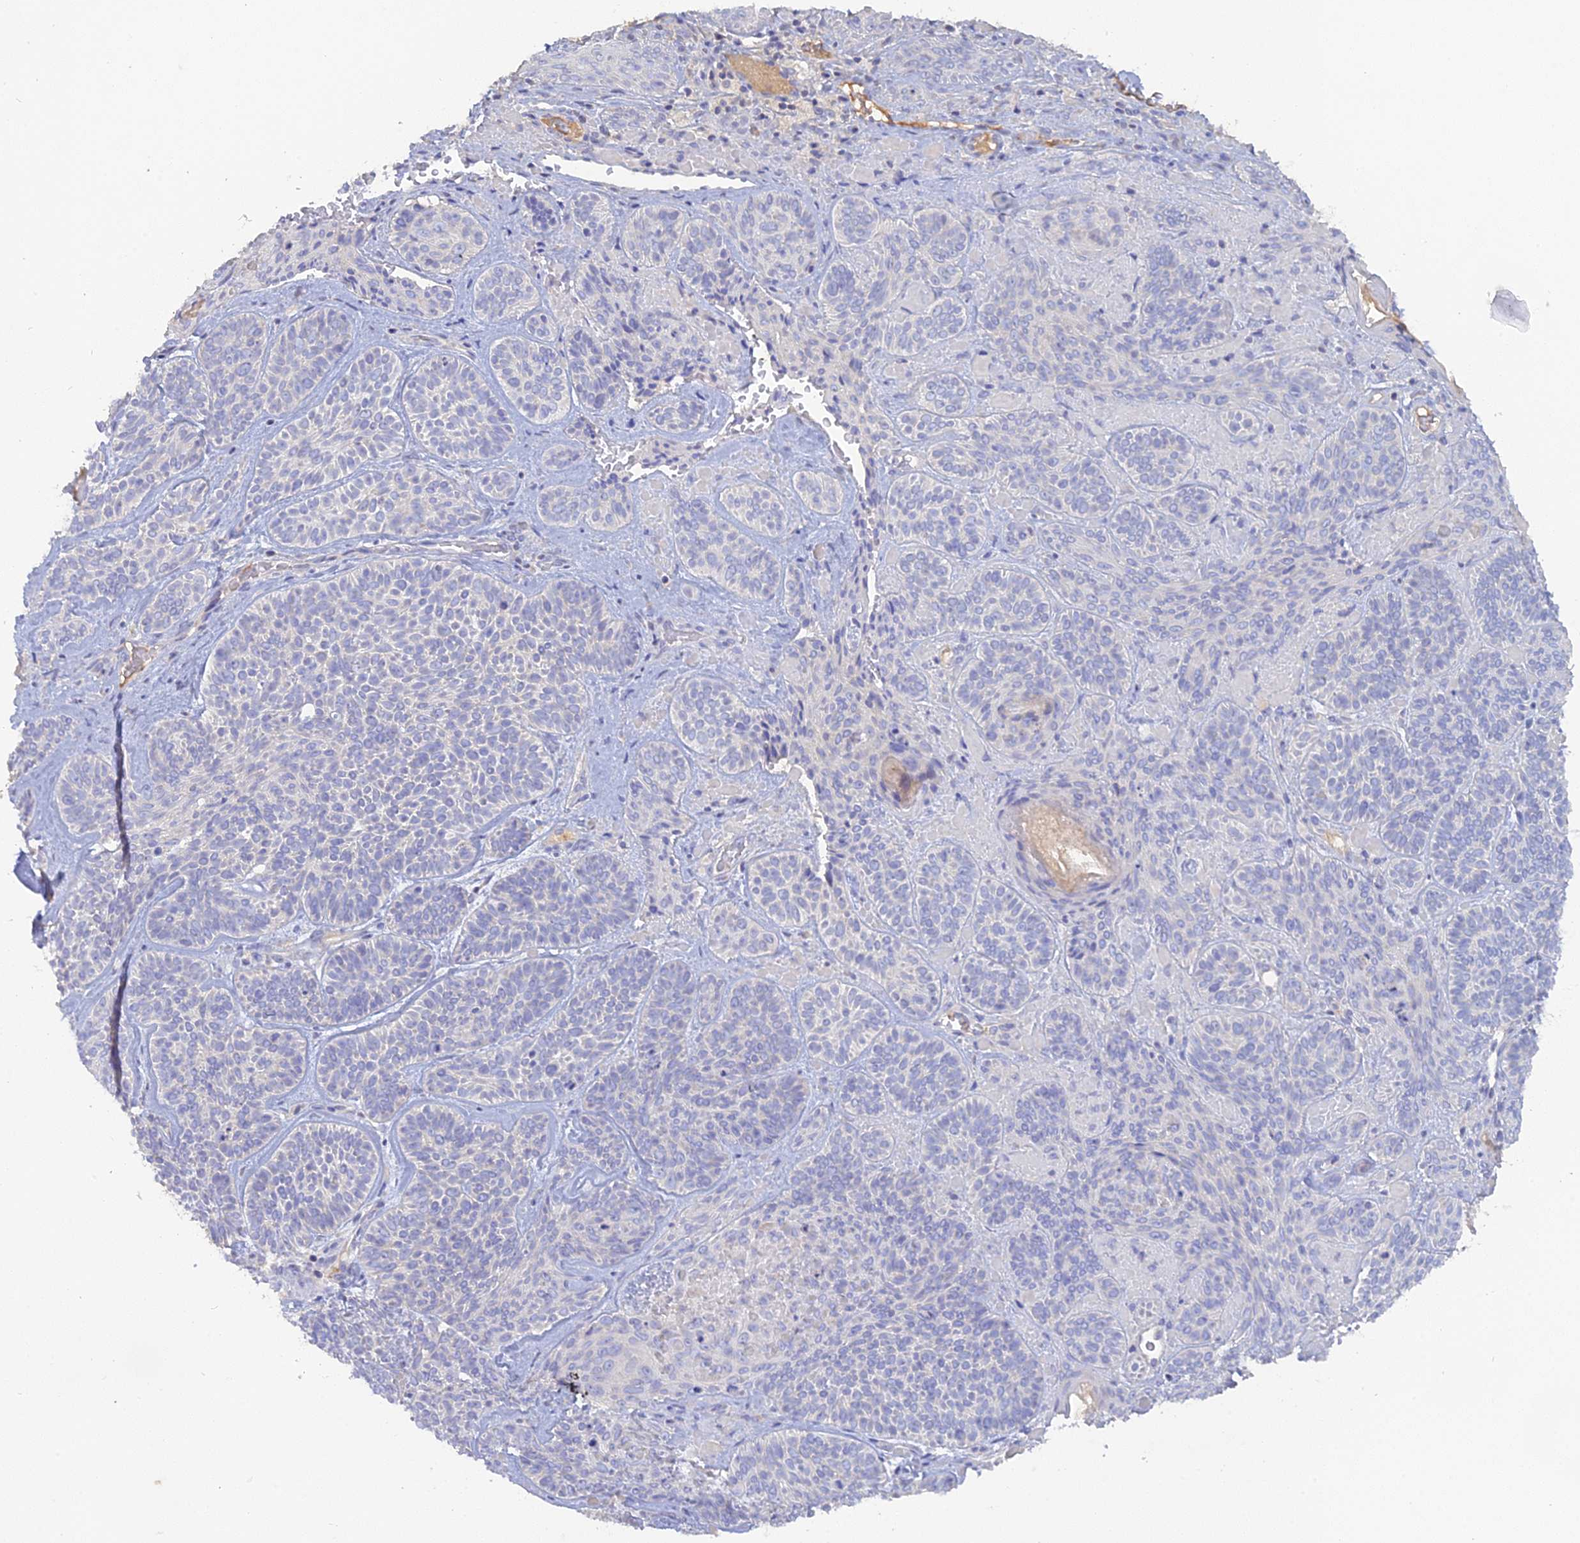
{"staining": {"intensity": "negative", "quantity": "none", "location": "none"}, "tissue": "skin cancer", "cell_type": "Tumor cells", "image_type": "cancer", "snomed": [{"axis": "morphology", "description": "Basal cell carcinoma"}, {"axis": "topography", "description": "Skin"}], "caption": "Photomicrograph shows no protein expression in tumor cells of skin cancer tissue.", "gene": "ADGRA1", "patient": {"sex": "male", "age": 85}}